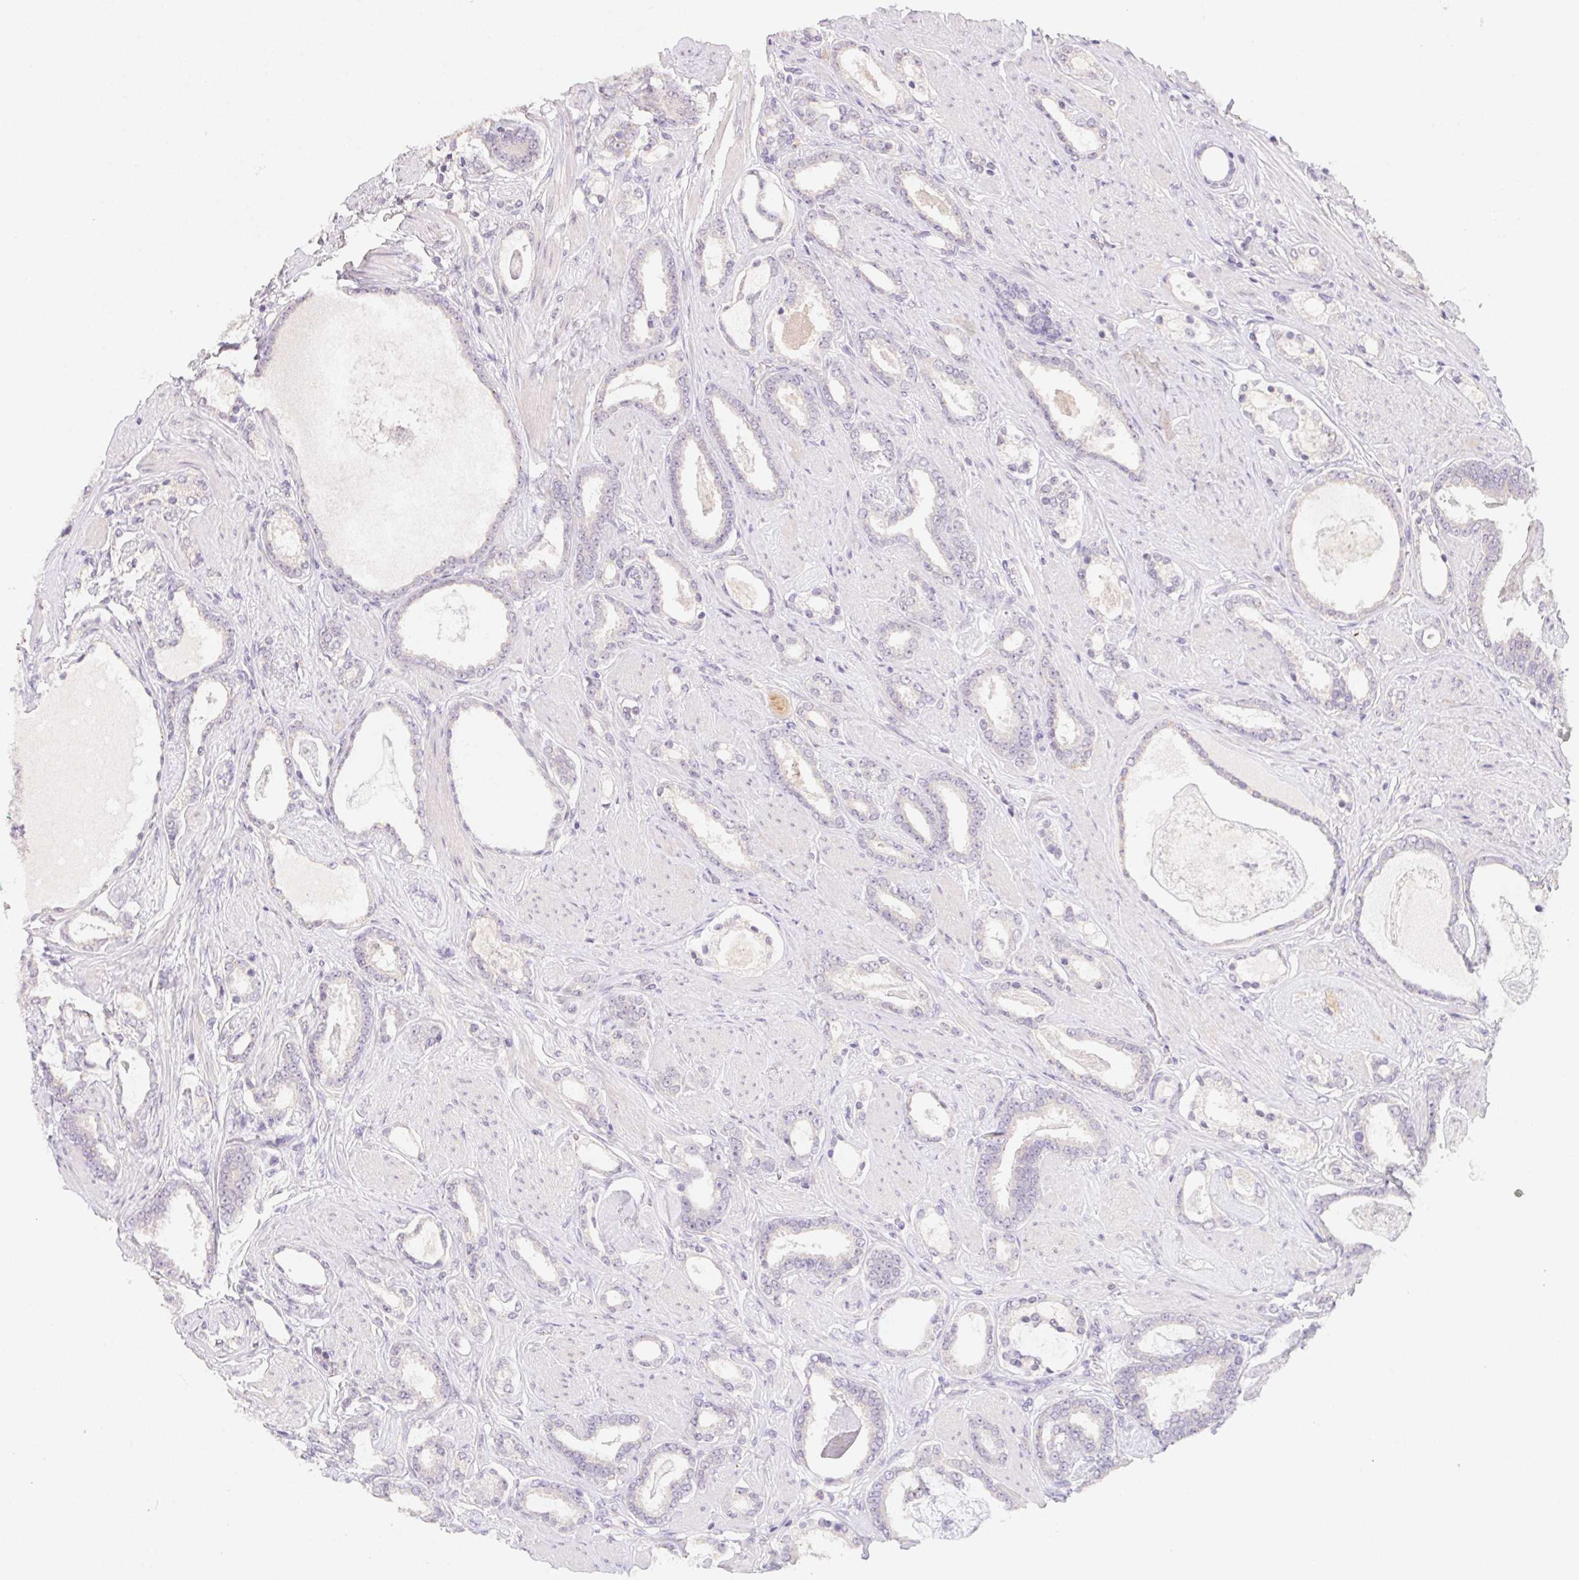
{"staining": {"intensity": "negative", "quantity": "none", "location": "none"}, "tissue": "prostate cancer", "cell_type": "Tumor cells", "image_type": "cancer", "snomed": [{"axis": "morphology", "description": "Adenocarcinoma, High grade"}, {"axis": "topography", "description": "Prostate"}], "caption": "High magnification brightfield microscopy of prostate high-grade adenocarcinoma stained with DAB (3,3'-diaminobenzidine) (brown) and counterstained with hematoxylin (blue): tumor cells show no significant positivity.", "gene": "SLC6A18", "patient": {"sex": "male", "age": 63}}